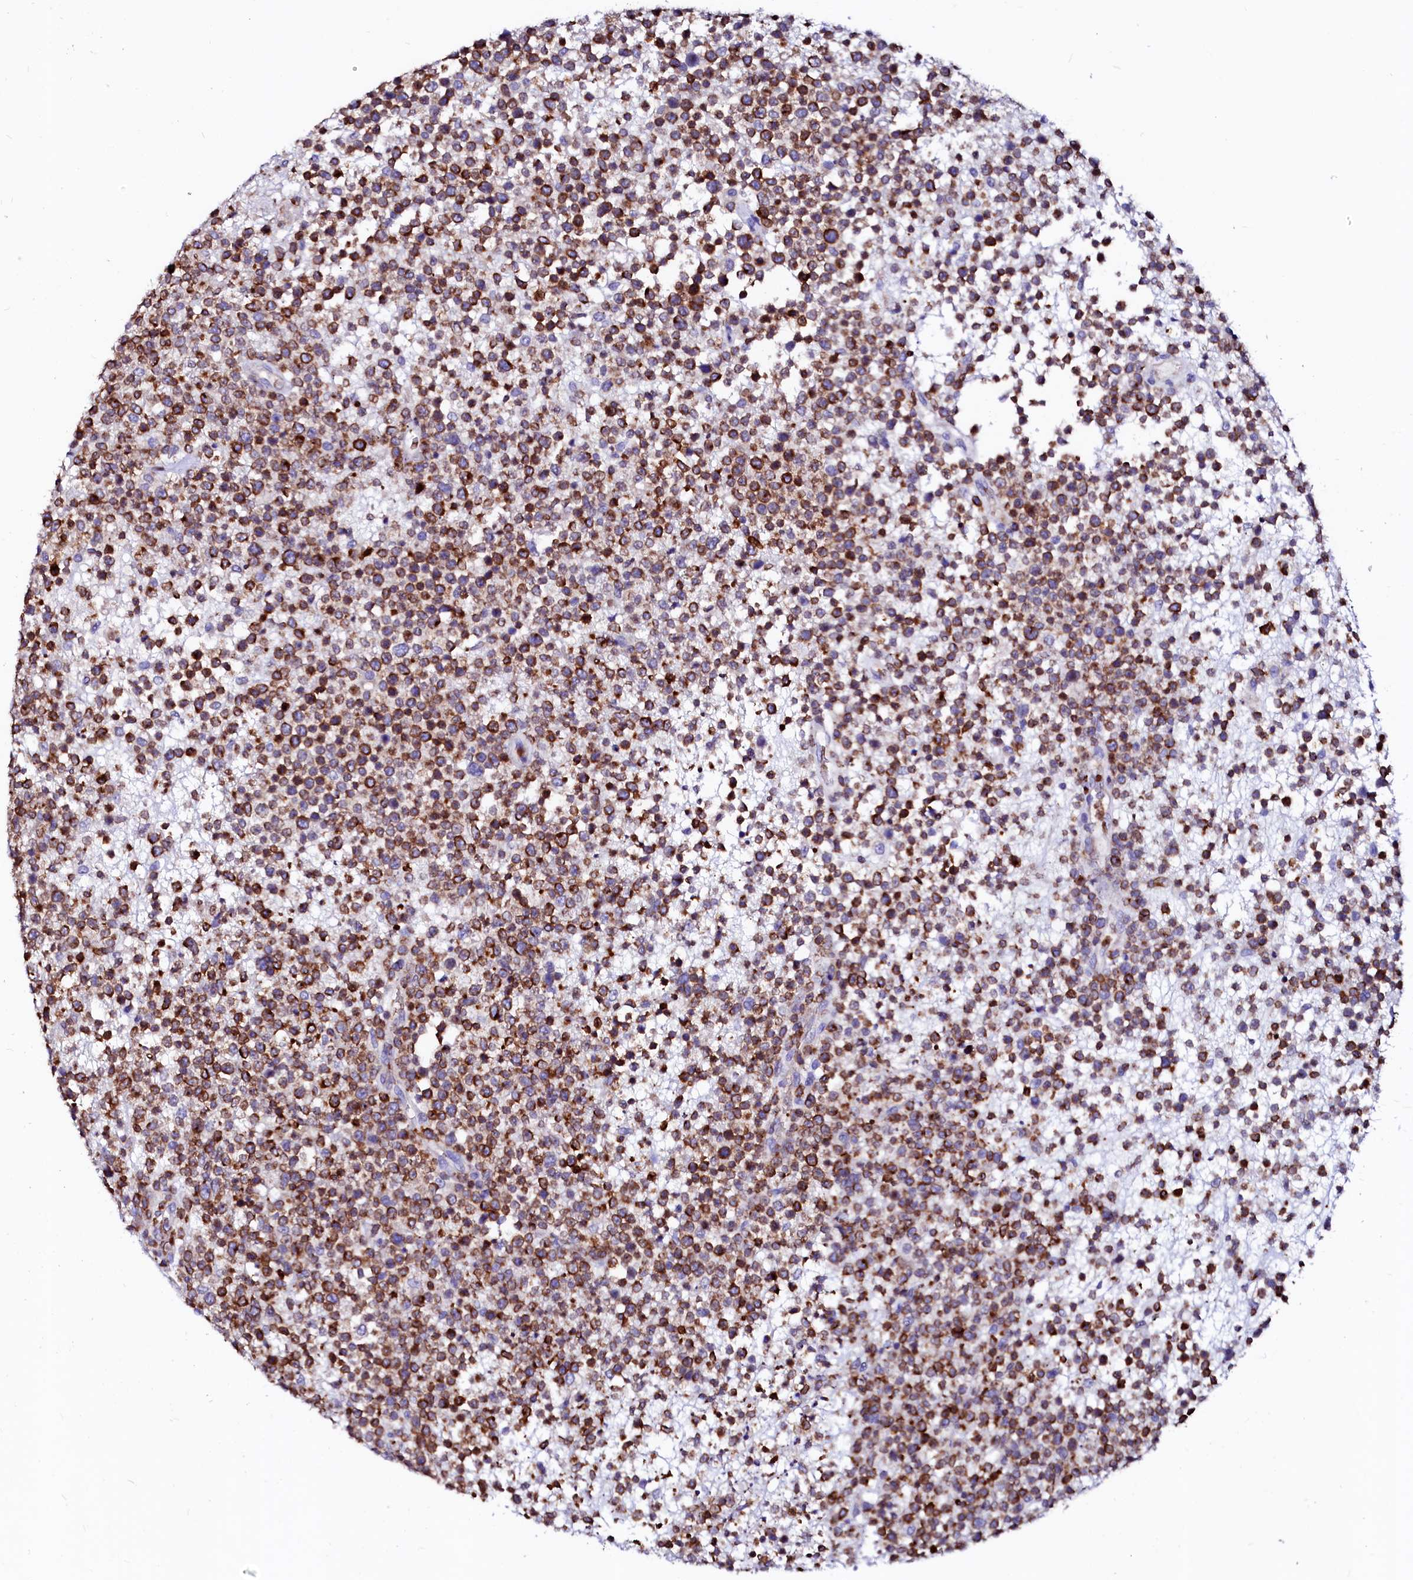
{"staining": {"intensity": "strong", "quantity": ">75%", "location": "cytoplasmic/membranous"}, "tissue": "lymphoma", "cell_type": "Tumor cells", "image_type": "cancer", "snomed": [{"axis": "morphology", "description": "Malignant lymphoma, non-Hodgkin's type, High grade"}, {"axis": "topography", "description": "Colon"}], "caption": "Tumor cells show high levels of strong cytoplasmic/membranous staining in approximately >75% of cells in human high-grade malignant lymphoma, non-Hodgkin's type.", "gene": "RAB27A", "patient": {"sex": "female", "age": 53}}